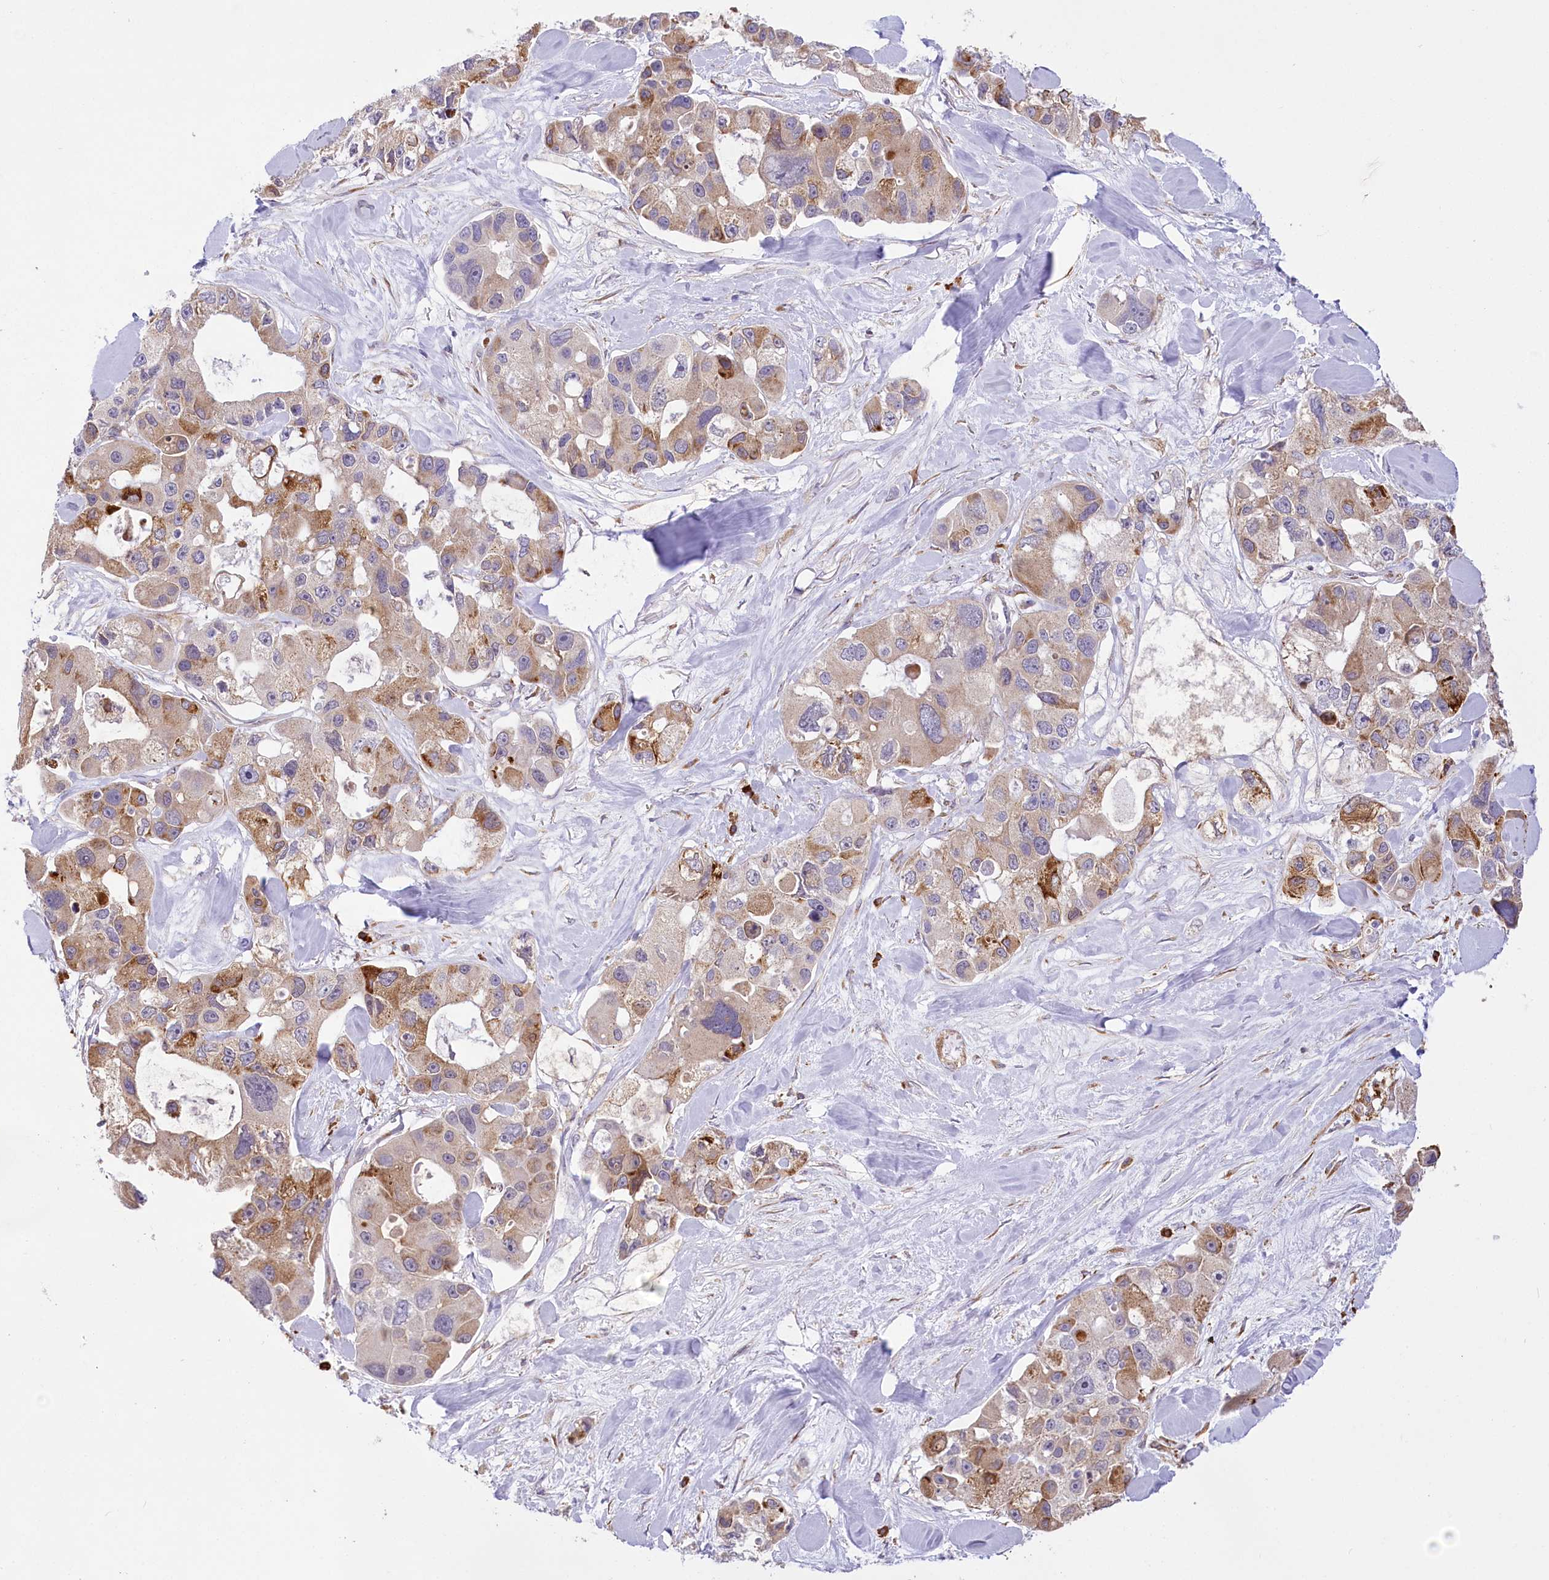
{"staining": {"intensity": "moderate", "quantity": "25%-75%", "location": "cytoplasmic/membranous"}, "tissue": "lung cancer", "cell_type": "Tumor cells", "image_type": "cancer", "snomed": [{"axis": "morphology", "description": "Adenocarcinoma, NOS"}, {"axis": "topography", "description": "Lung"}], "caption": "The immunohistochemical stain highlights moderate cytoplasmic/membranous positivity in tumor cells of adenocarcinoma (lung) tissue. (DAB IHC with brightfield microscopy, high magnification).", "gene": "NCKAP5", "patient": {"sex": "female", "age": 54}}